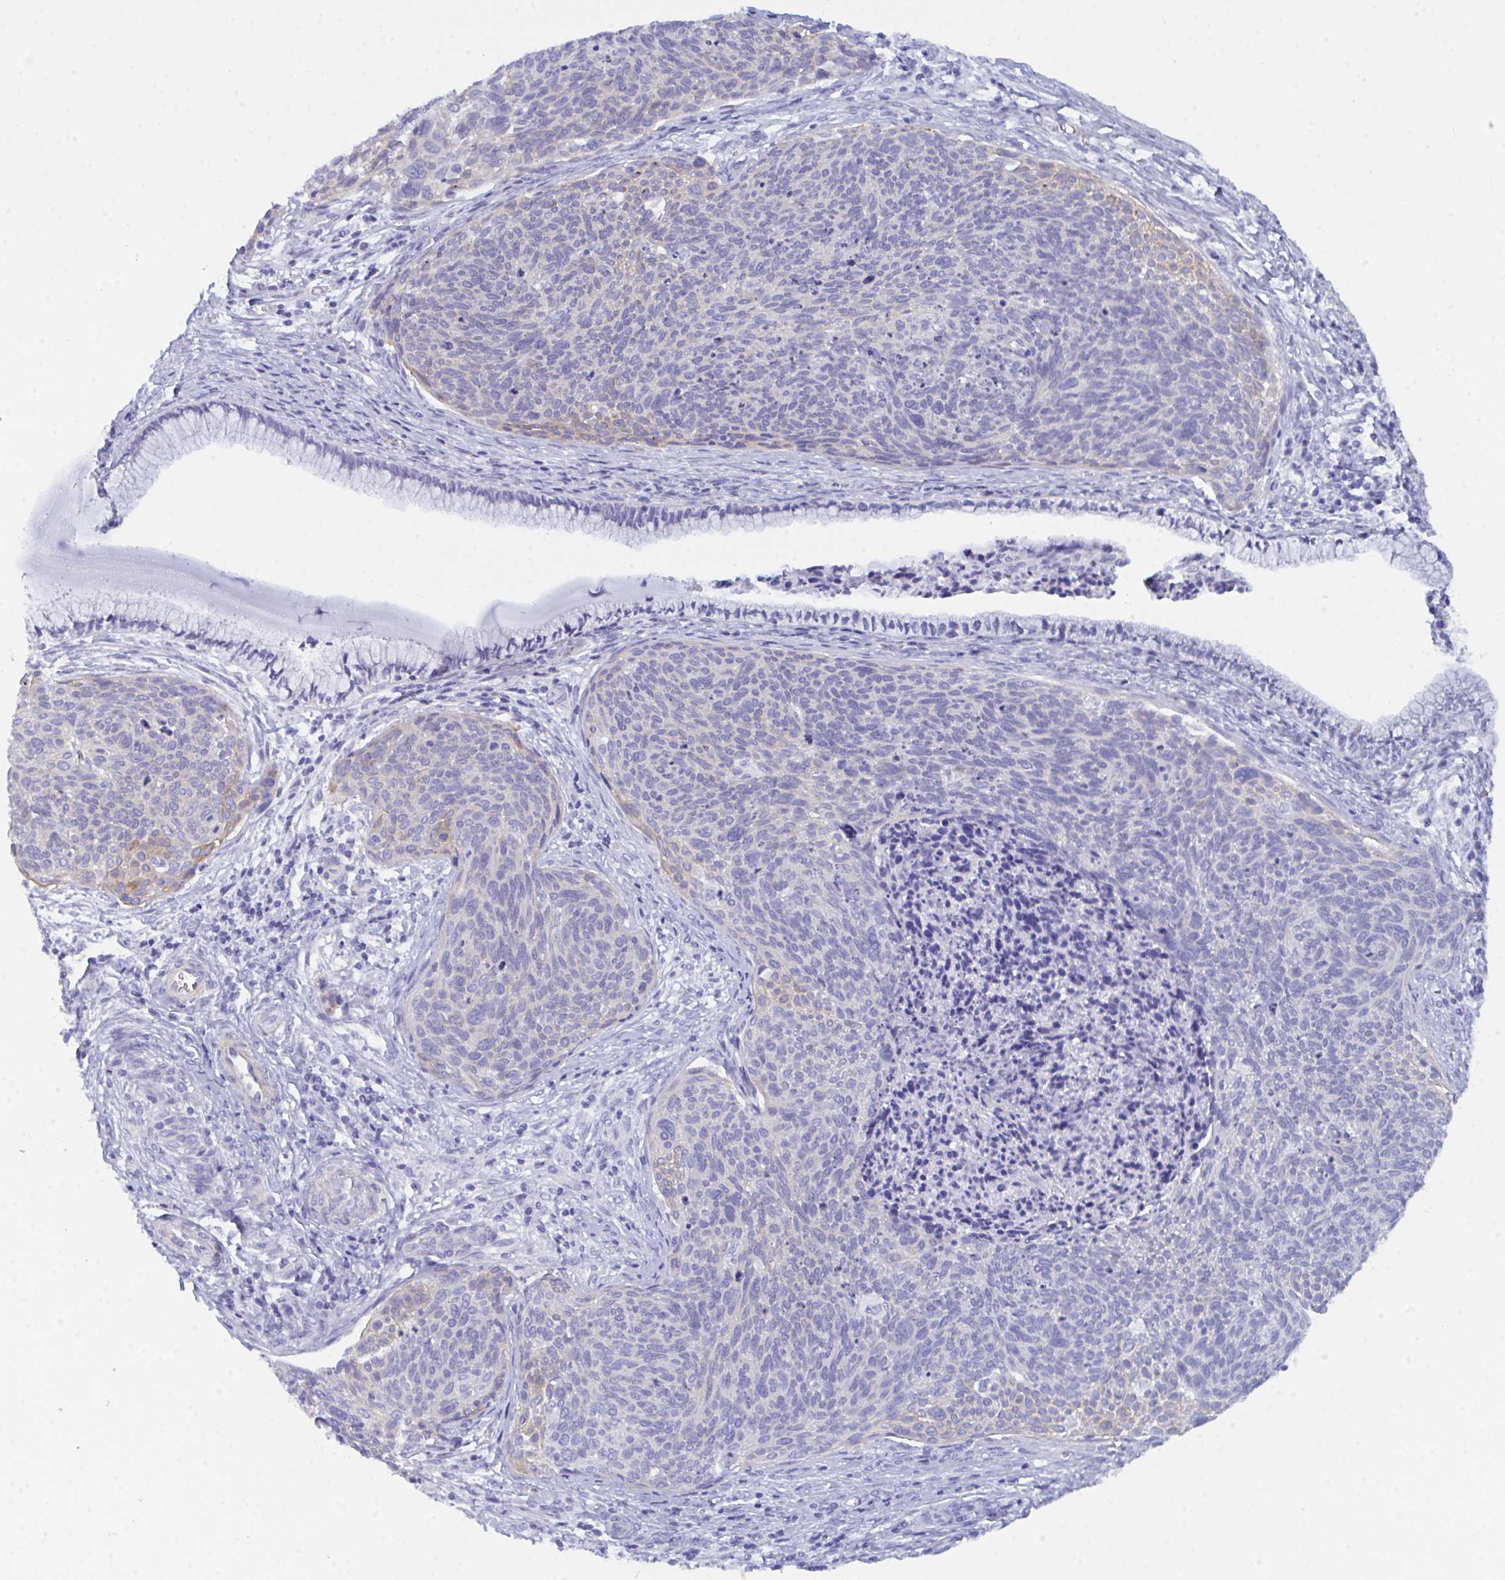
{"staining": {"intensity": "moderate", "quantity": "<25%", "location": "cytoplasmic/membranous"}, "tissue": "cervical cancer", "cell_type": "Tumor cells", "image_type": "cancer", "snomed": [{"axis": "morphology", "description": "Squamous cell carcinoma, NOS"}, {"axis": "topography", "description": "Cervix"}], "caption": "A micrograph of cervical cancer (squamous cell carcinoma) stained for a protein displays moderate cytoplasmic/membranous brown staining in tumor cells. Using DAB (brown) and hematoxylin (blue) stains, captured at high magnification using brightfield microscopy.", "gene": "CEP170B", "patient": {"sex": "female", "age": 49}}